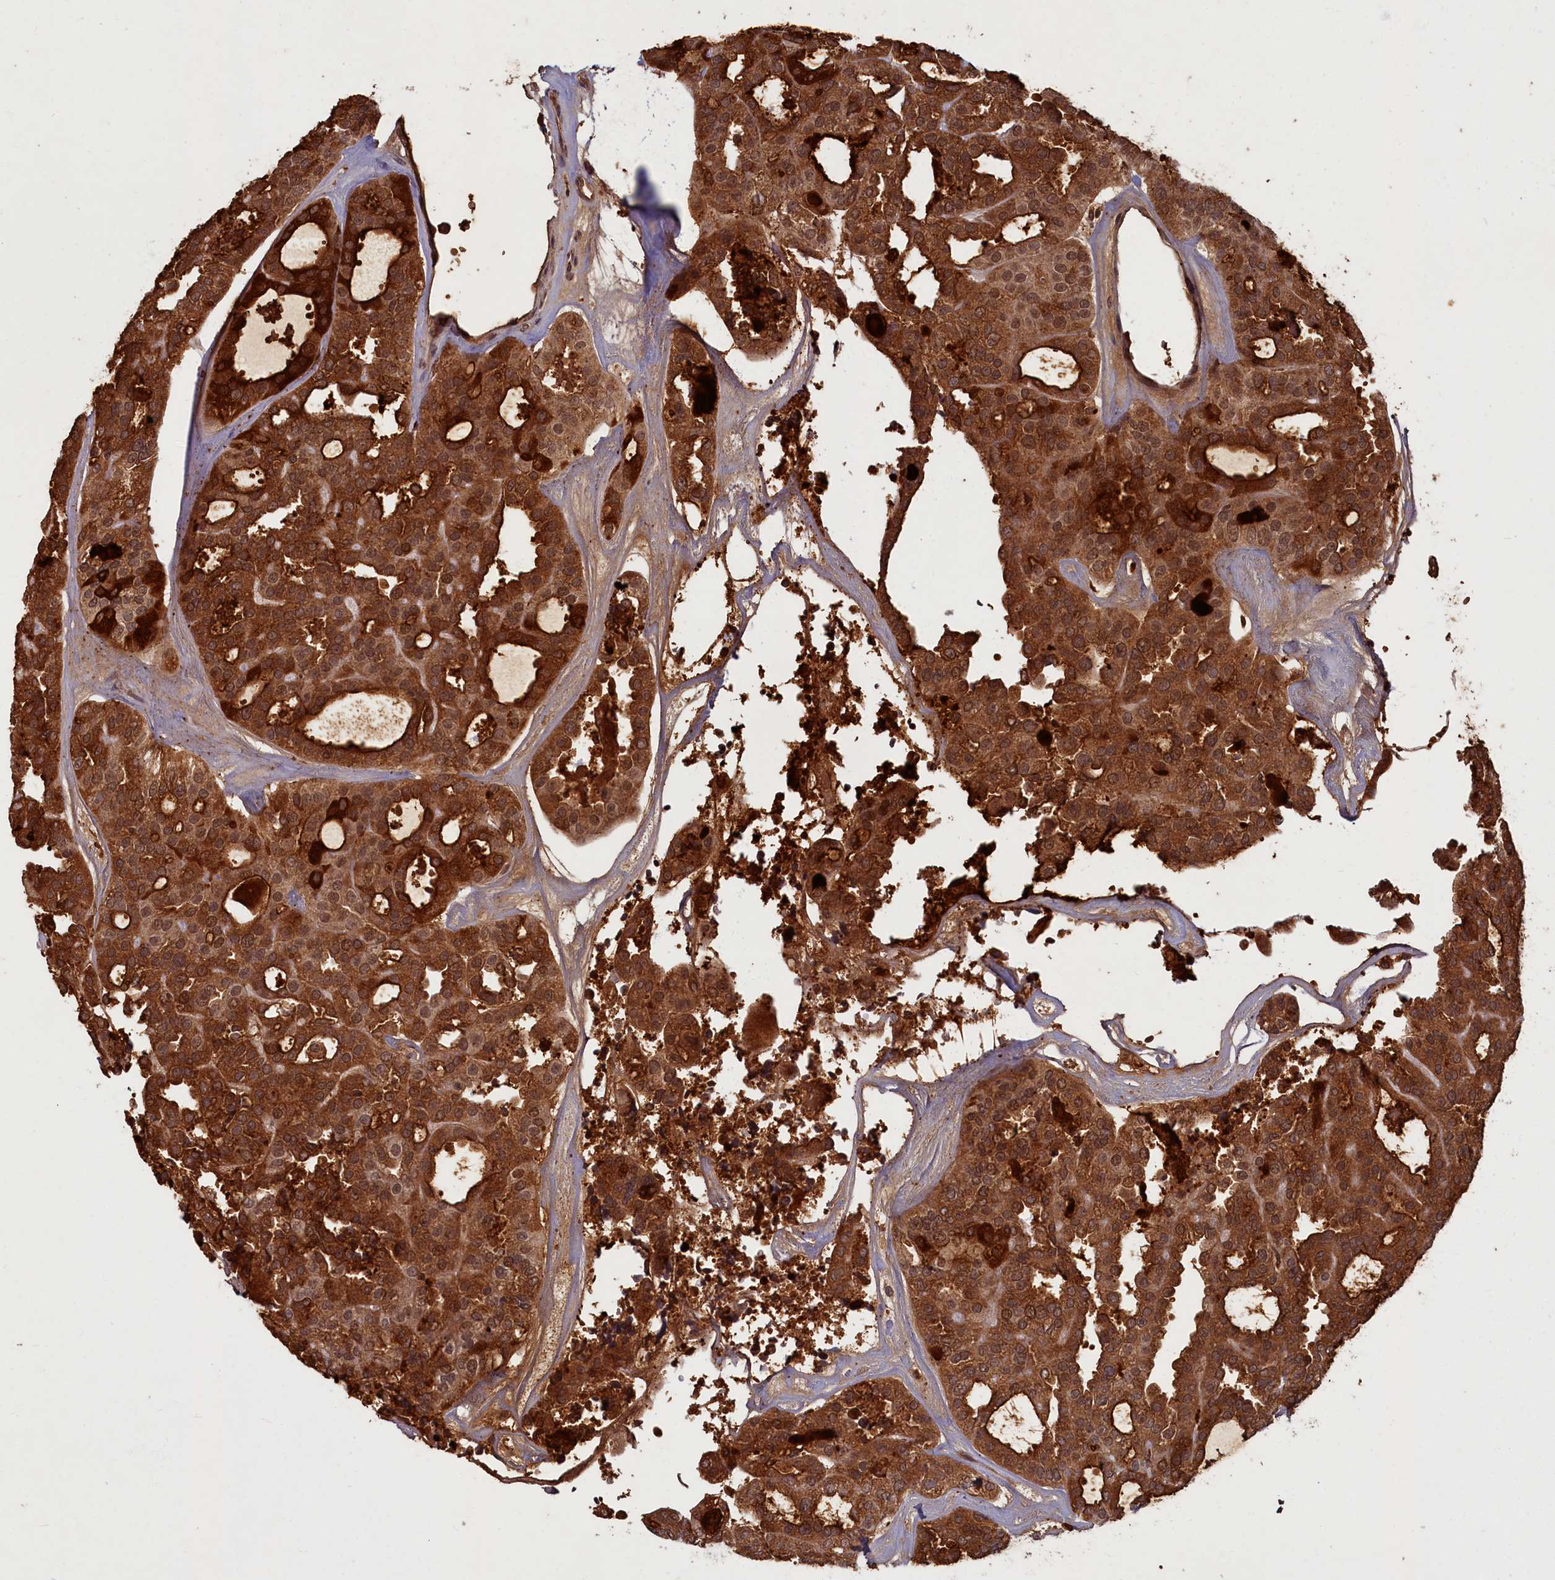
{"staining": {"intensity": "strong", "quantity": ">75%", "location": "cytoplasmic/membranous,nuclear"}, "tissue": "thyroid cancer", "cell_type": "Tumor cells", "image_type": "cancer", "snomed": [{"axis": "morphology", "description": "Follicular adenoma carcinoma, NOS"}, {"axis": "topography", "description": "Thyroid gland"}], "caption": "Strong cytoplasmic/membranous and nuclear expression is seen in about >75% of tumor cells in thyroid follicular adenoma carcinoma. (brown staining indicates protein expression, while blue staining denotes nuclei).", "gene": "BRCA1", "patient": {"sex": "male", "age": 75}}